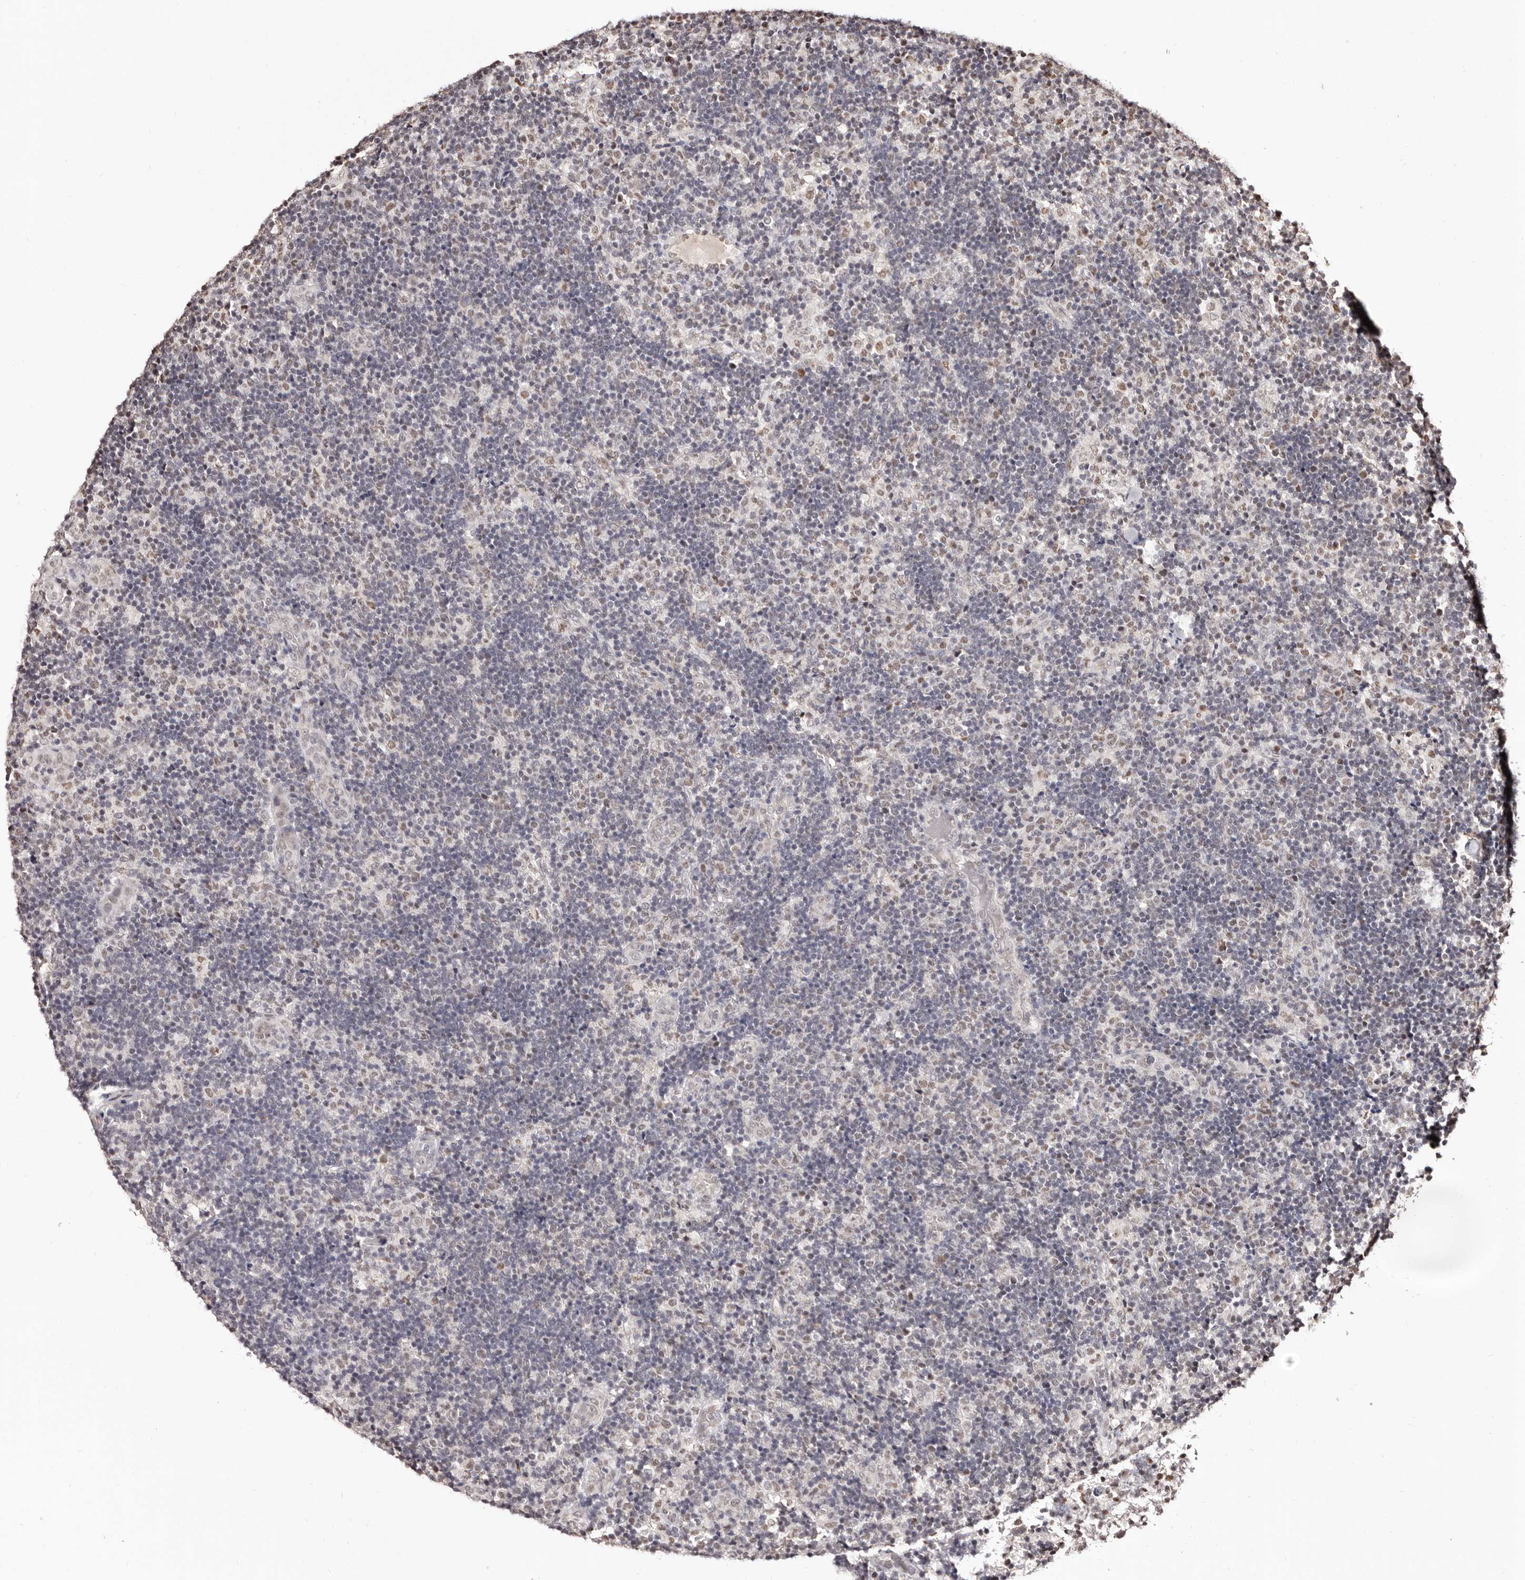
{"staining": {"intensity": "negative", "quantity": "none", "location": "none"}, "tissue": "lymph node", "cell_type": "Germinal center cells", "image_type": "normal", "snomed": [{"axis": "morphology", "description": "Normal tissue, NOS"}, {"axis": "topography", "description": "Lymph node"}], "caption": "This micrograph is of normal lymph node stained with immunohistochemistry to label a protein in brown with the nuclei are counter-stained blue. There is no positivity in germinal center cells.", "gene": "BICRAL", "patient": {"sex": "female", "age": 22}}